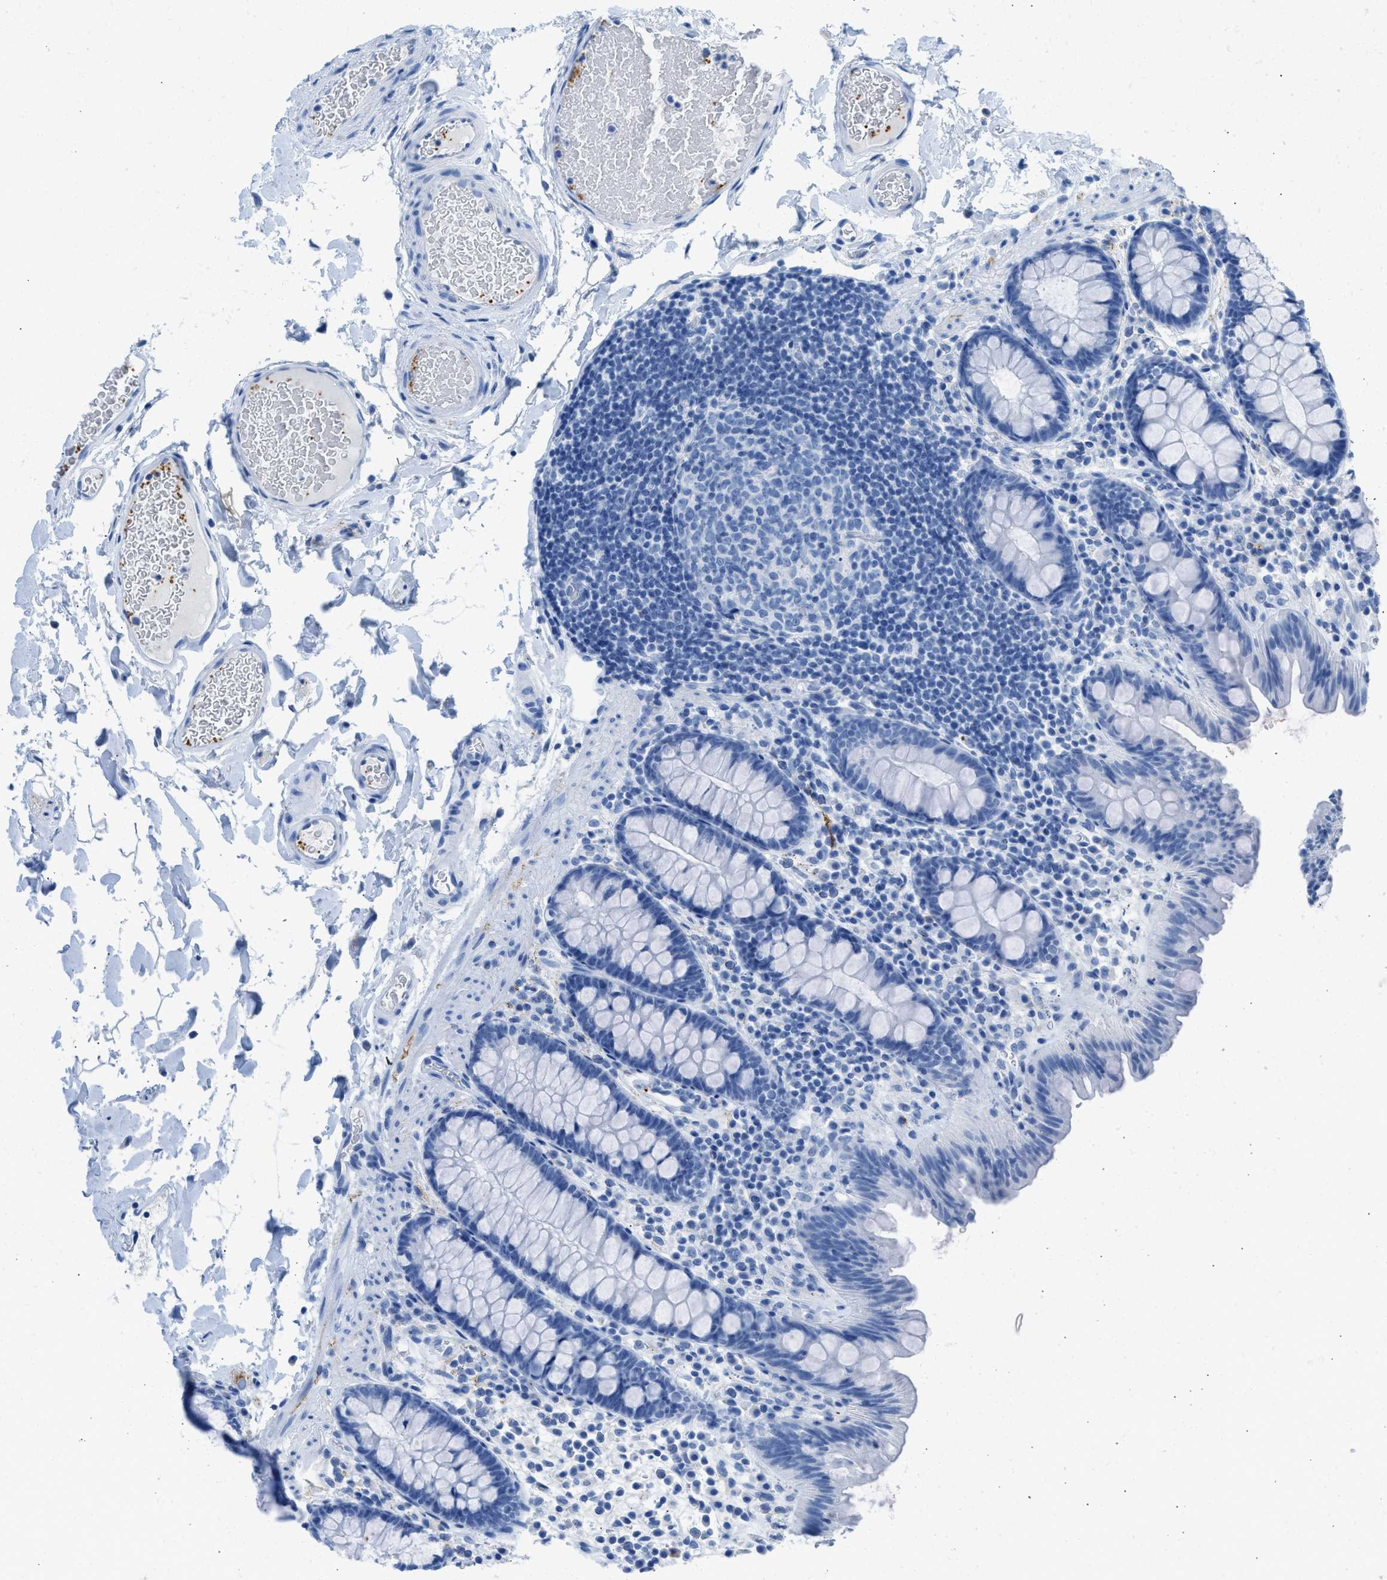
{"staining": {"intensity": "negative", "quantity": "none", "location": "none"}, "tissue": "colon", "cell_type": "Endothelial cells", "image_type": "normal", "snomed": [{"axis": "morphology", "description": "Normal tissue, NOS"}, {"axis": "topography", "description": "Colon"}], "caption": "The photomicrograph shows no staining of endothelial cells in normal colon. (Brightfield microscopy of DAB (3,3'-diaminobenzidine) IHC at high magnification).", "gene": "FAIM2", "patient": {"sex": "female", "age": 80}}